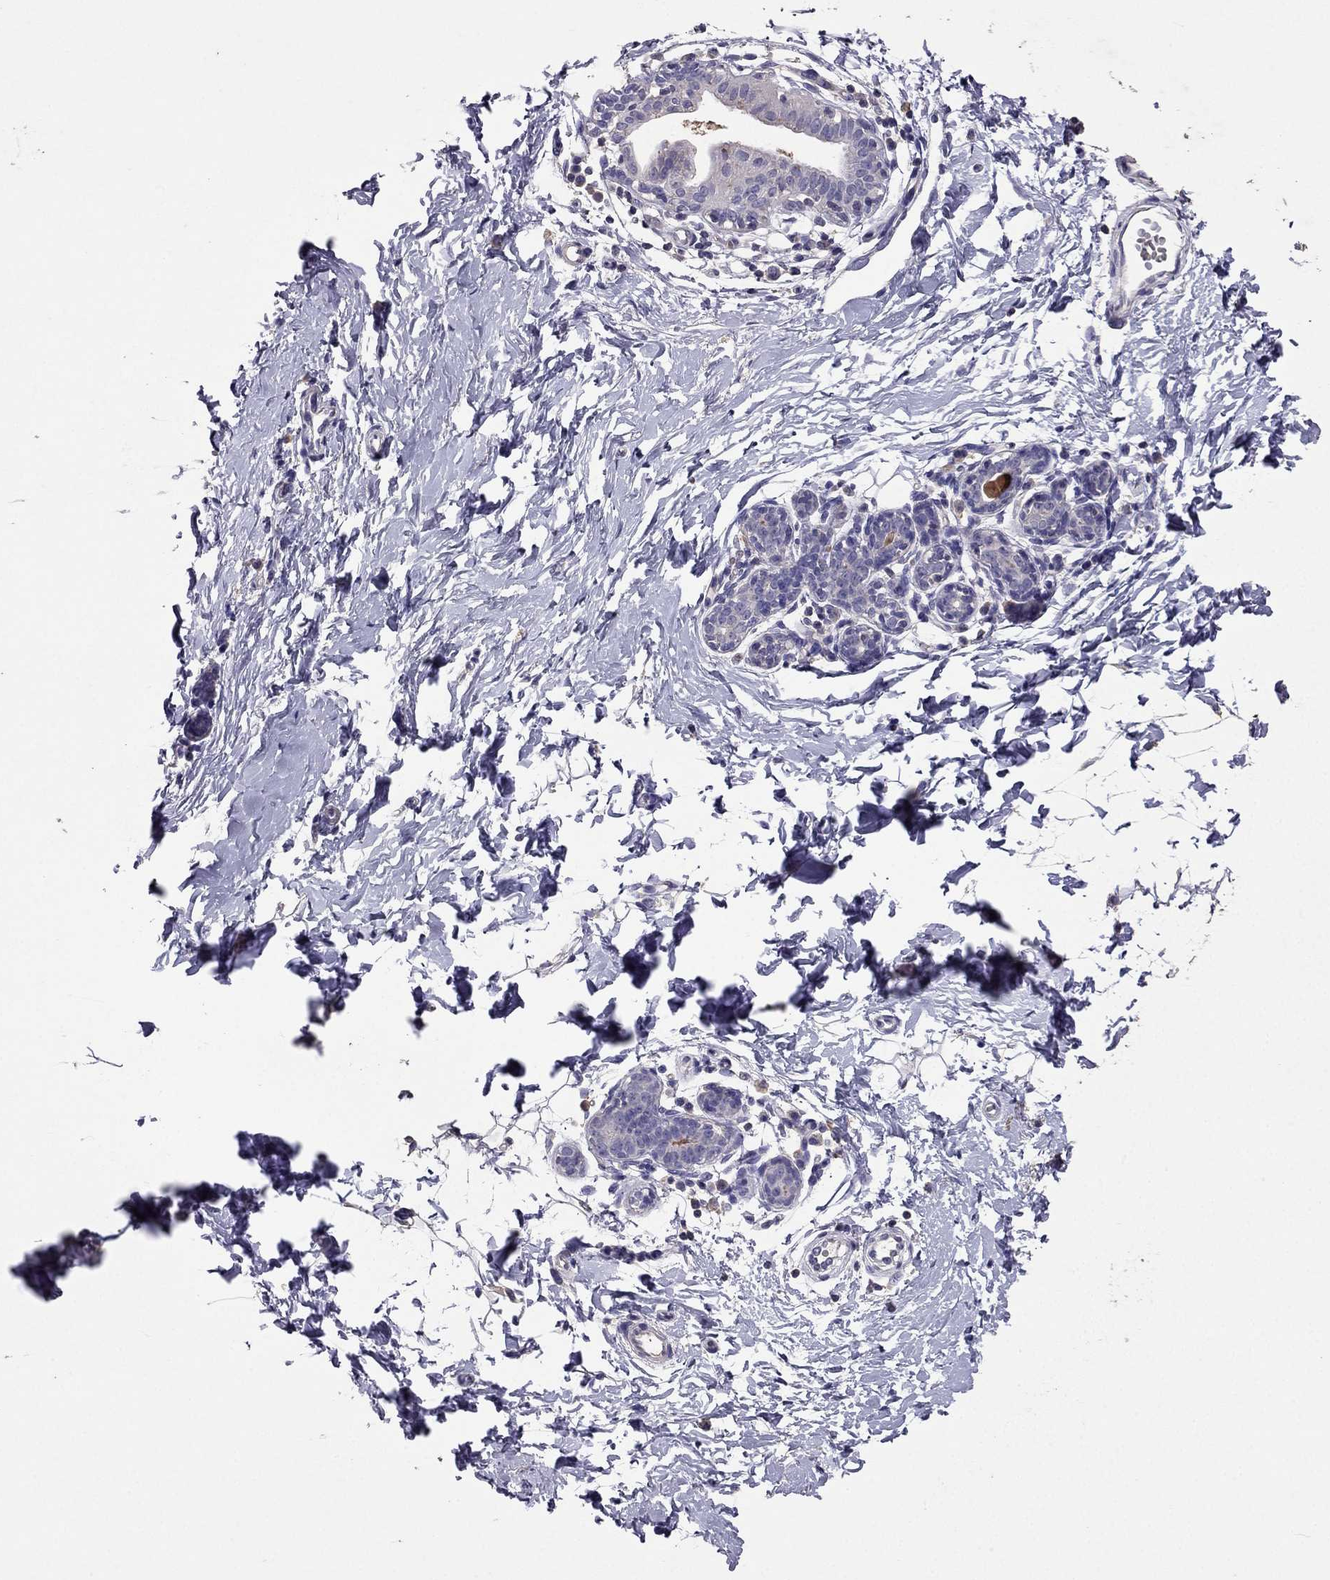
{"staining": {"intensity": "negative", "quantity": "none", "location": "none"}, "tissue": "breast", "cell_type": "Adipocytes", "image_type": "normal", "snomed": [{"axis": "morphology", "description": "Normal tissue, NOS"}, {"axis": "topography", "description": "Breast"}], "caption": "Adipocytes show no significant protein expression in unremarkable breast. (DAB IHC with hematoxylin counter stain).", "gene": "RFLNB", "patient": {"sex": "female", "age": 37}}